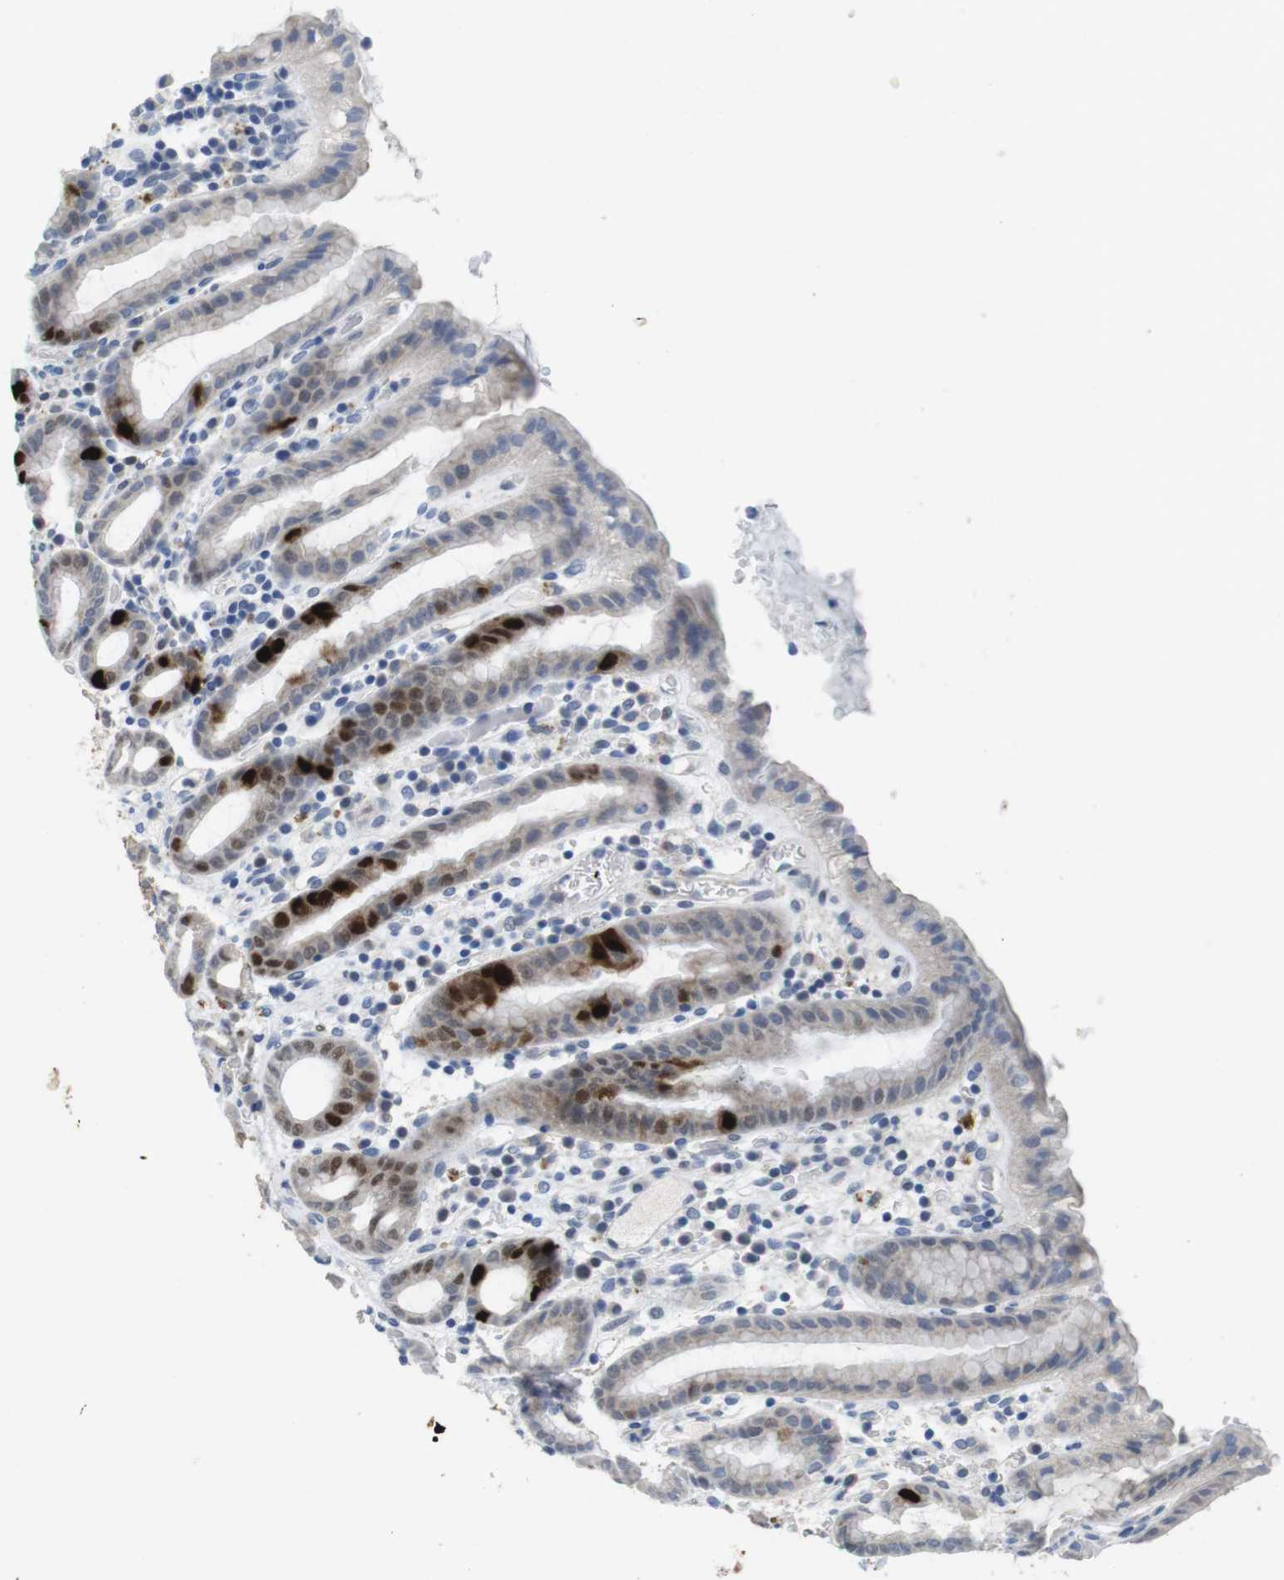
{"staining": {"intensity": "strong", "quantity": "<25%", "location": "cytoplasmic/membranous,nuclear"}, "tissue": "stomach", "cell_type": "Glandular cells", "image_type": "normal", "snomed": [{"axis": "morphology", "description": "Normal tissue, NOS"}, {"axis": "topography", "description": "Stomach, upper"}], "caption": "IHC photomicrograph of unremarkable stomach: human stomach stained using IHC shows medium levels of strong protein expression localized specifically in the cytoplasmic/membranous,nuclear of glandular cells, appearing as a cytoplasmic/membranous,nuclear brown color.", "gene": "KPNA2", "patient": {"sex": "male", "age": 68}}